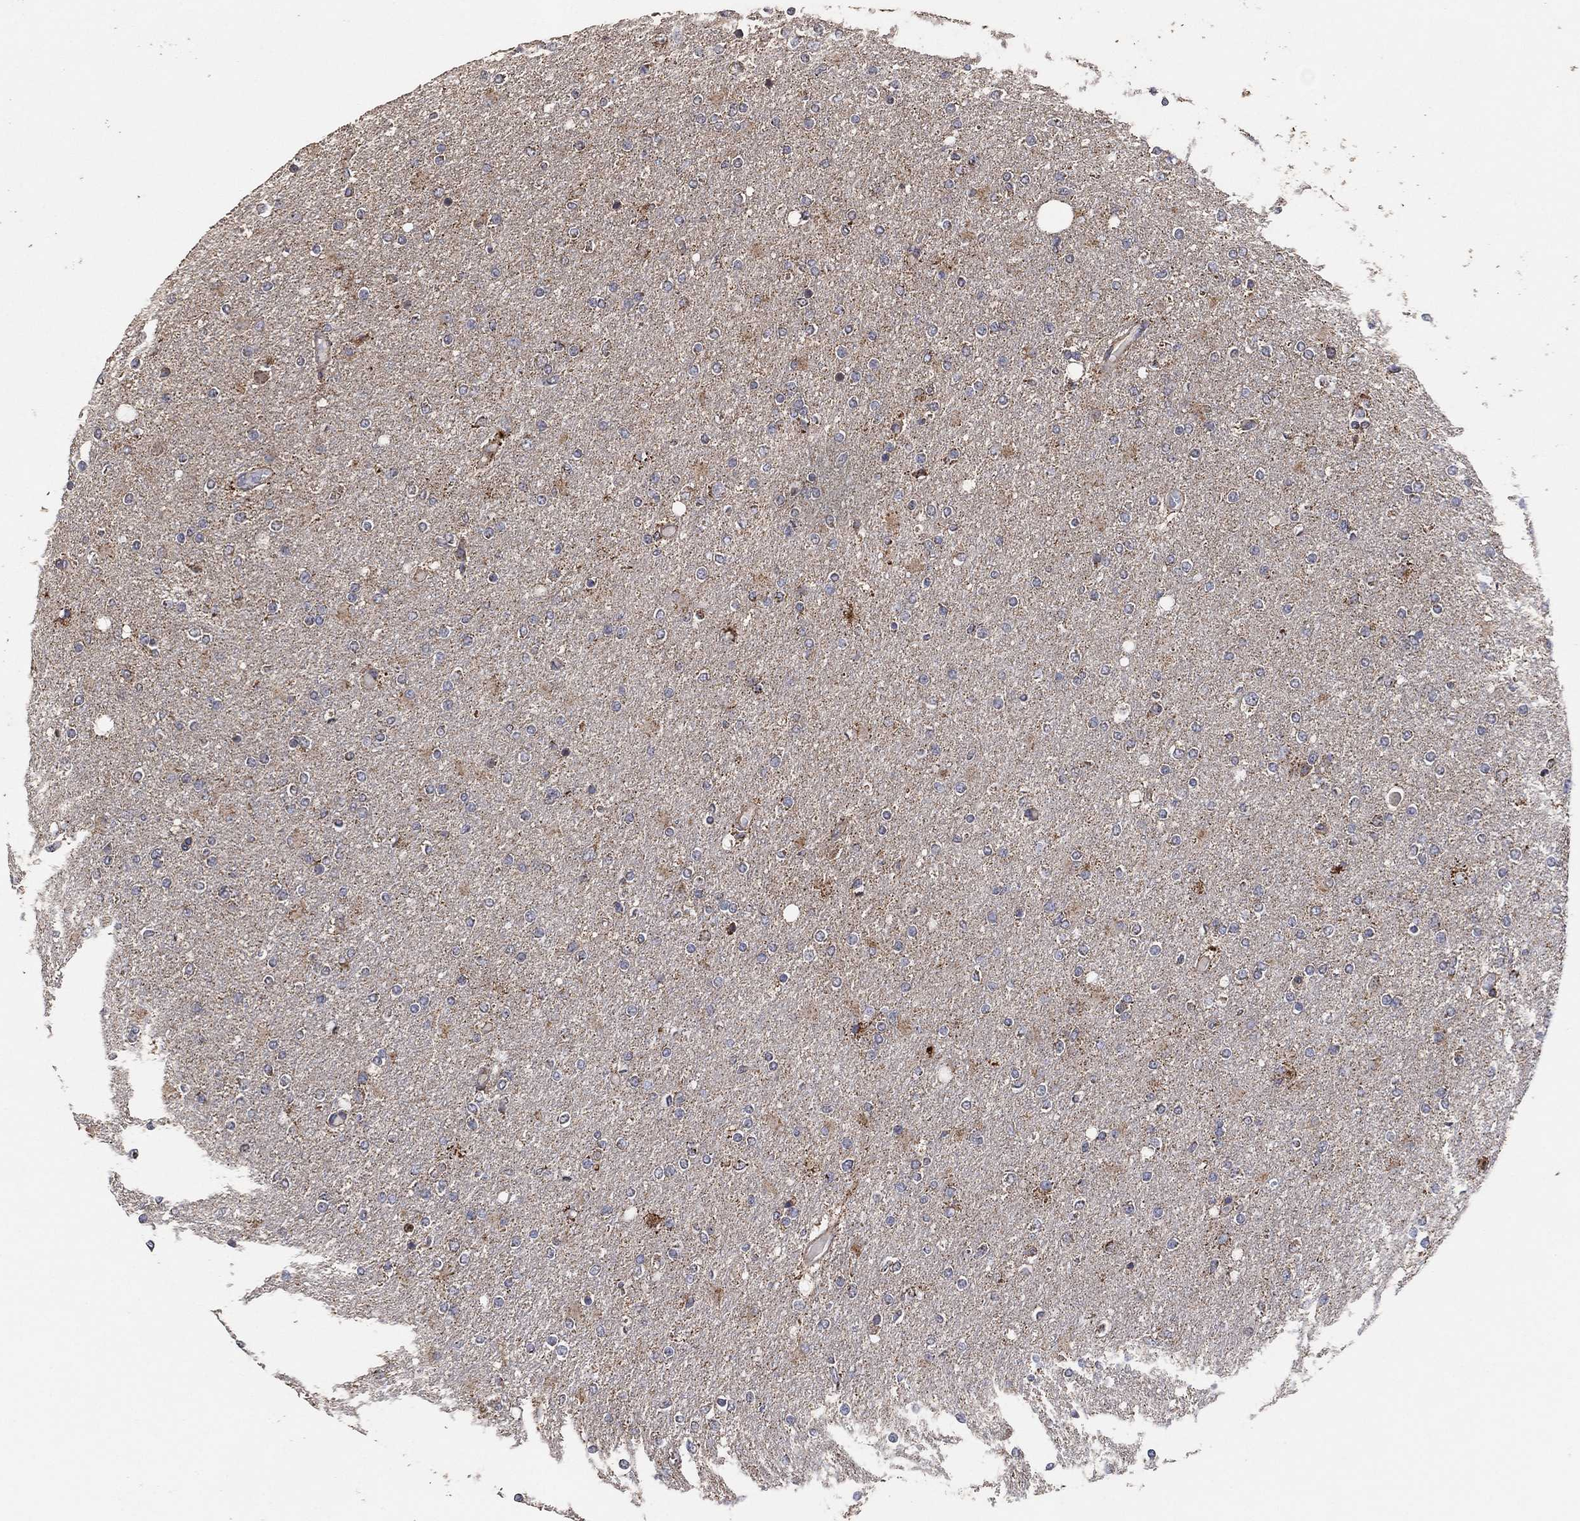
{"staining": {"intensity": "weak", "quantity": "<25%", "location": "cytoplasmic/membranous"}, "tissue": "glioma", "cell_type": "Tumor cells", "image_type": "cancer", "snomed": [{"axis": "morphology", "description": "Glioma, malignant, High grade"}, {"axis": "topography", "description": "Cerebral cortex"}], "caption": "Photomicrograph shows no significant protein staining in tumor cells of high-grade glioma (malignant).", "gene": "LIMD1", "patient": {"sex": "male", "age": 70}}